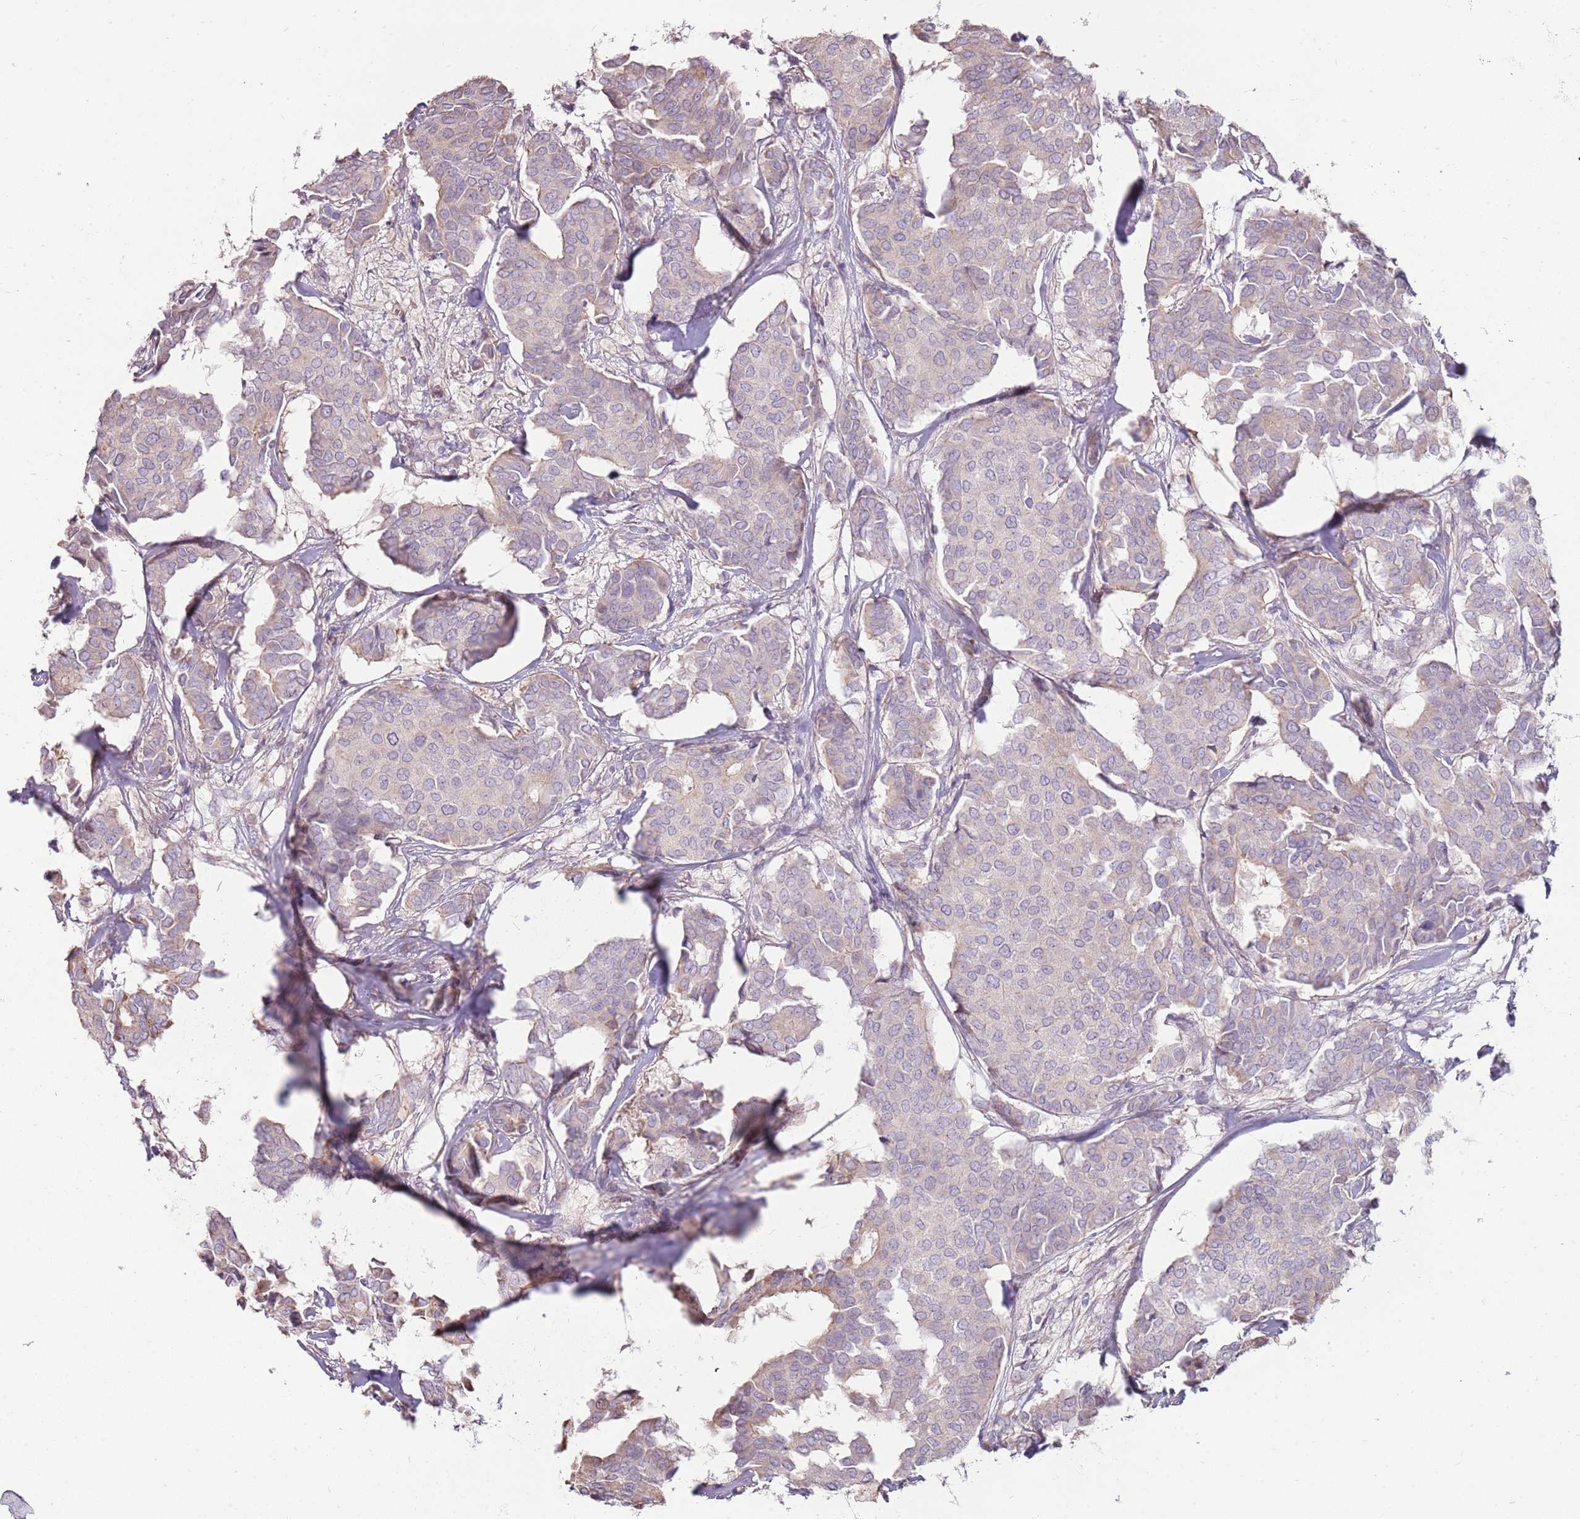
{"staining": {"intensity": "negative", "quantity": "none", "location": "none"}, "tissue": "breast cancer", "cell_type": "Tumor cells", "image_type": "cancer", "snomed": [{"axis": "morphology", "description": "Duct carcinoma"}, {"axis": "topography", "description": "Breast"}], "caption": "The micrograph shows no significant positivity in tumor cells of breast invasive ductal carcinoma. (Brightfield microscopy of DAB (3,3'-diaminobenzidine) immunohistochemistry at high magnification).", "gene": "MCUB", "patient": {"sex": "female", "age": 75}}